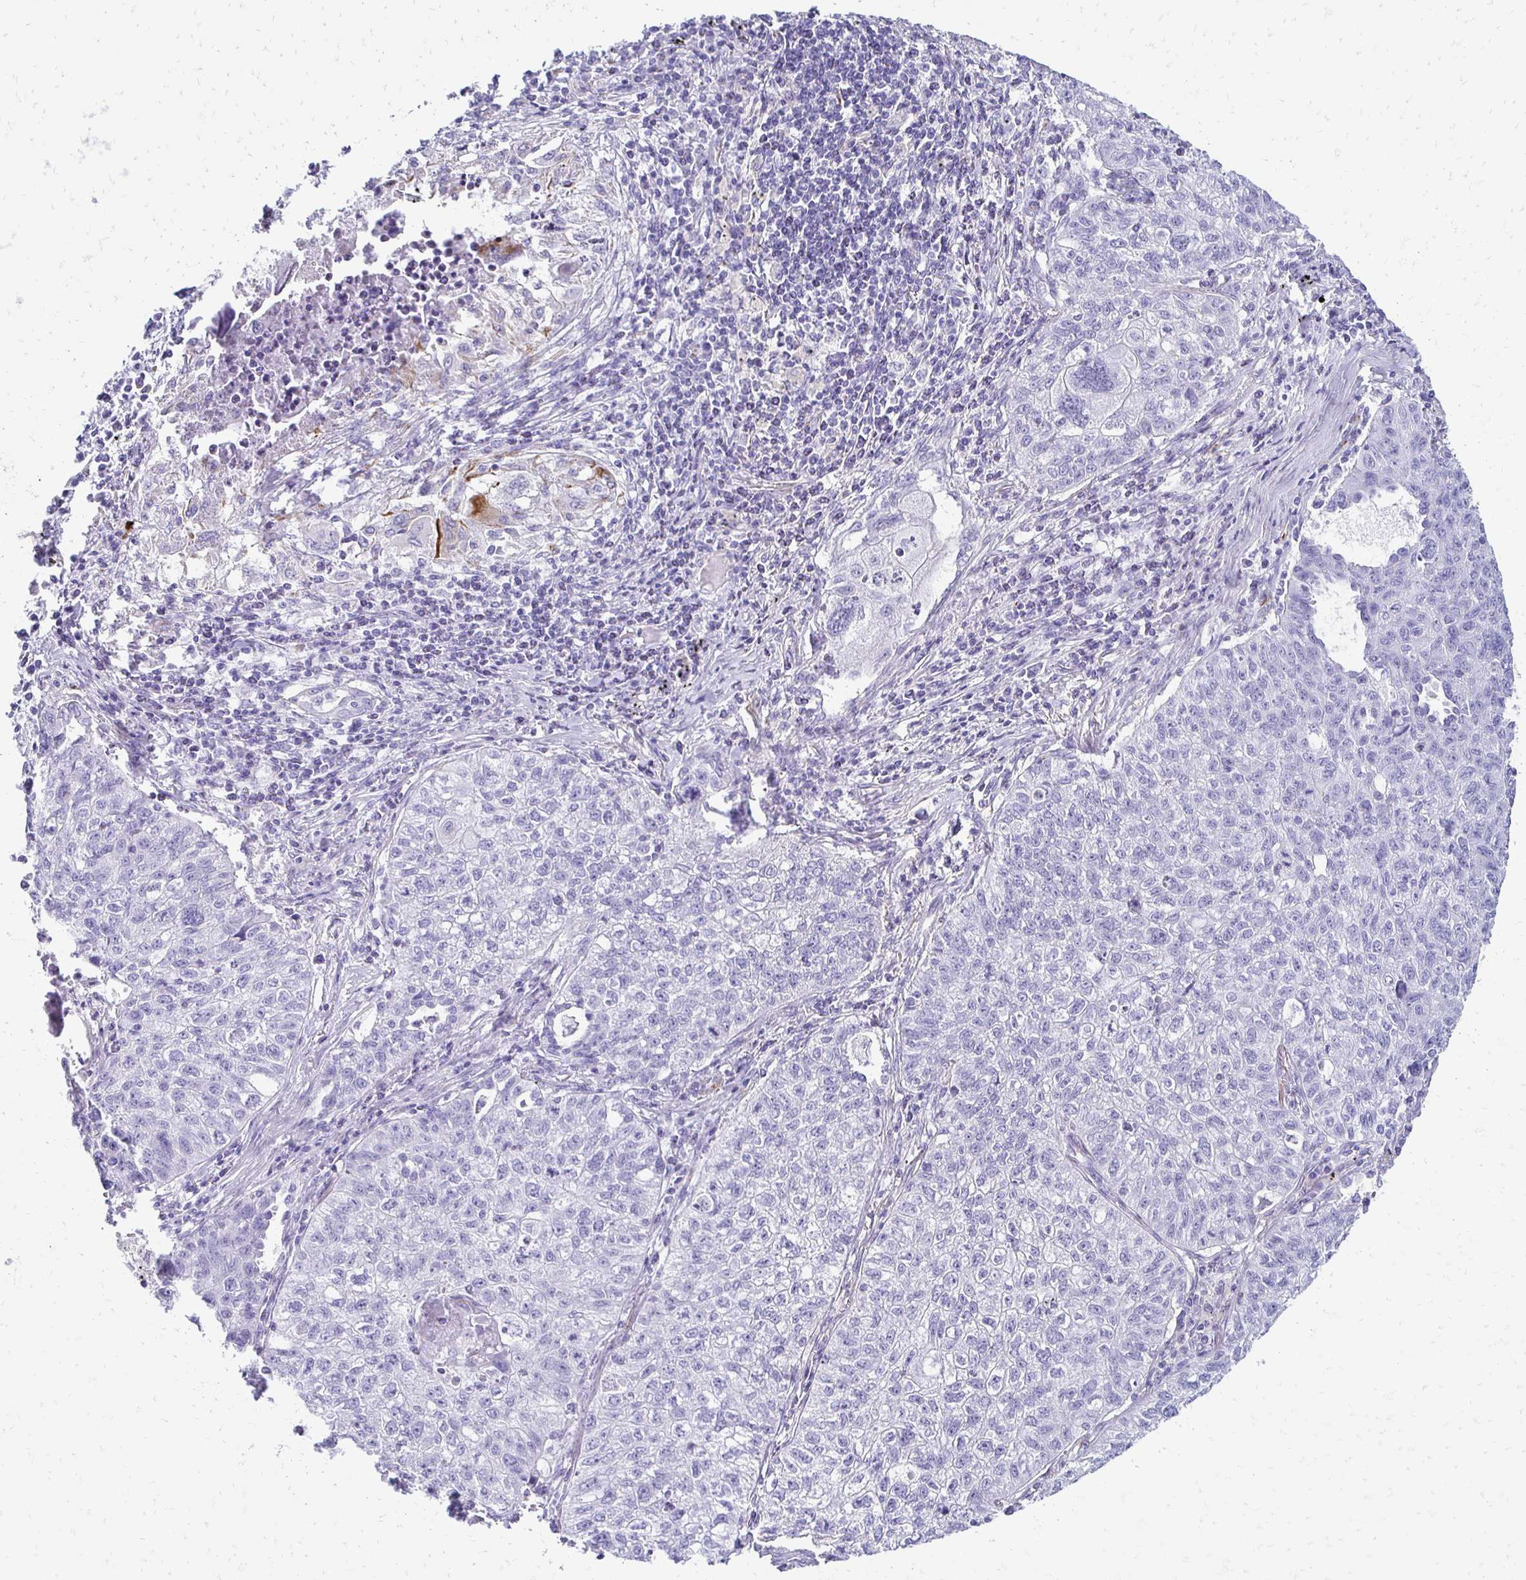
{"staining": {"intensity": "negative", "quantity": "none", "location": "none"}, "tissue": "lung cancer", "cell_type": "Tumor cells", "image_type": "cancer", "snomed": [{"axis": "morphology", "description": "Normal morphology"}, {"axis": "morphology", "description": "Aneuploidy"}, {"axis": "morphology", "description": "Squamous cell carcinoma, NOS"}, {"axis": "topography", "description": "Lymph node"}, {"axis": "topography", "description": "Lung"}], "caption": "The immunohistochemistry (IHC) image has no significant staining in tumor cells of squamous cell carcinoma (lung) tissue. The staining was performed using DAB (3,3'-diaminobenzidine) to visualize the protein expression in brown, while the nuclei were stained in blue with hematoxylin (Magnification: 20x).", "gene": "TMEM54", "patient": {"sex": "female", "age": 76}}